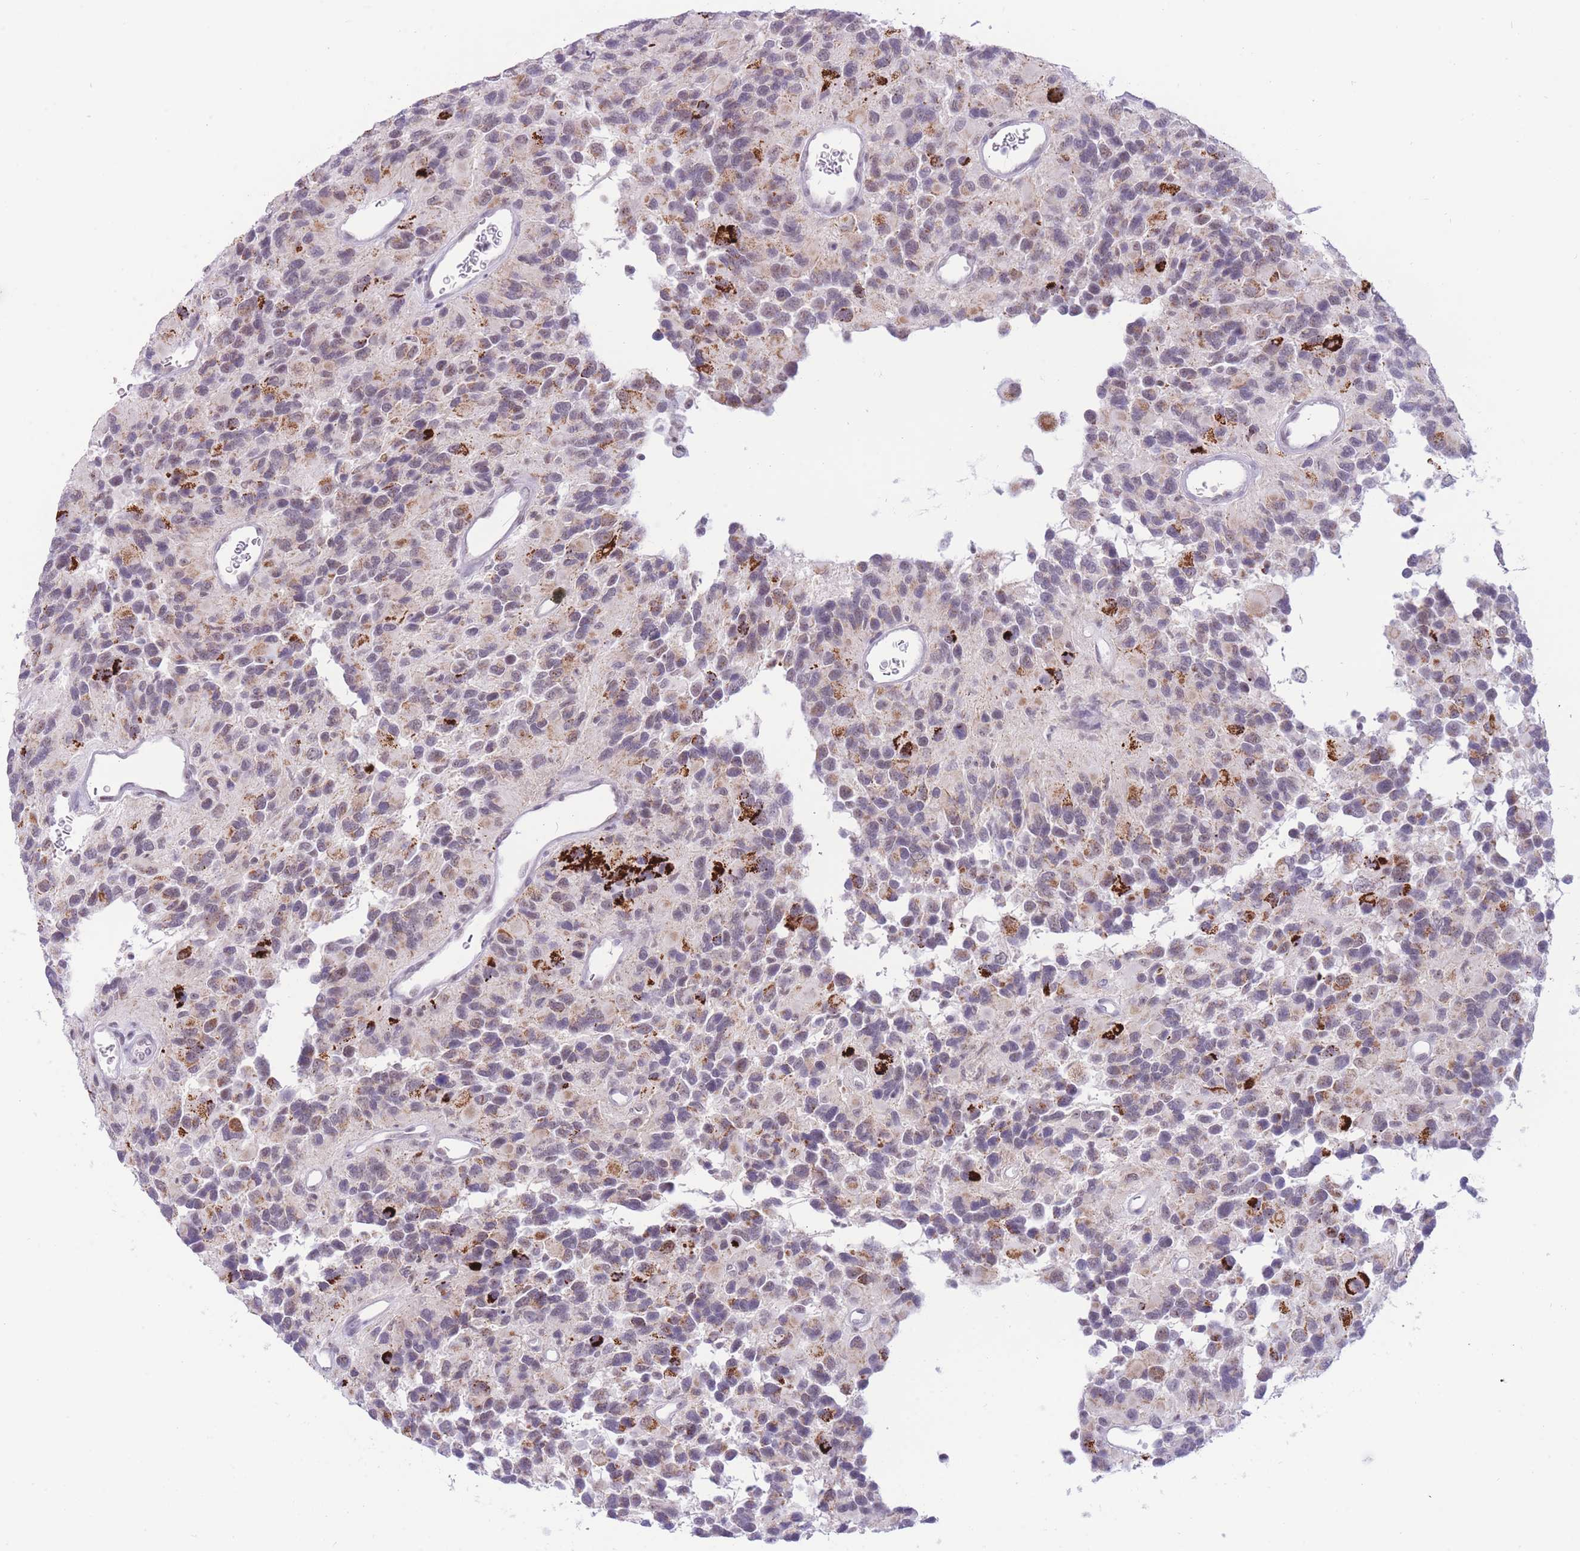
{"staining": {"intensity": "moderate", "quantity": "25%-75%", "location": "cytoplasmic/membranous"}, "tissue": "glioma", "cell_type": "Tumor cells", "image_type": "cancer", "snomed": [{"axis": "morphology", "description": "Glioma, malignant, High grade"}, {"axis": "topography", "description": "Brain"}], "caption": "IHC micrograph of malignant glioma (high-grade) stained for a protein (brown), which reveals medium levels of moderate cytoplasmic/membranous positivity in about 25%-75% of tumor cells.", "gene": "CYP2B6", "patient": {"sex": "male", "age": 77}}